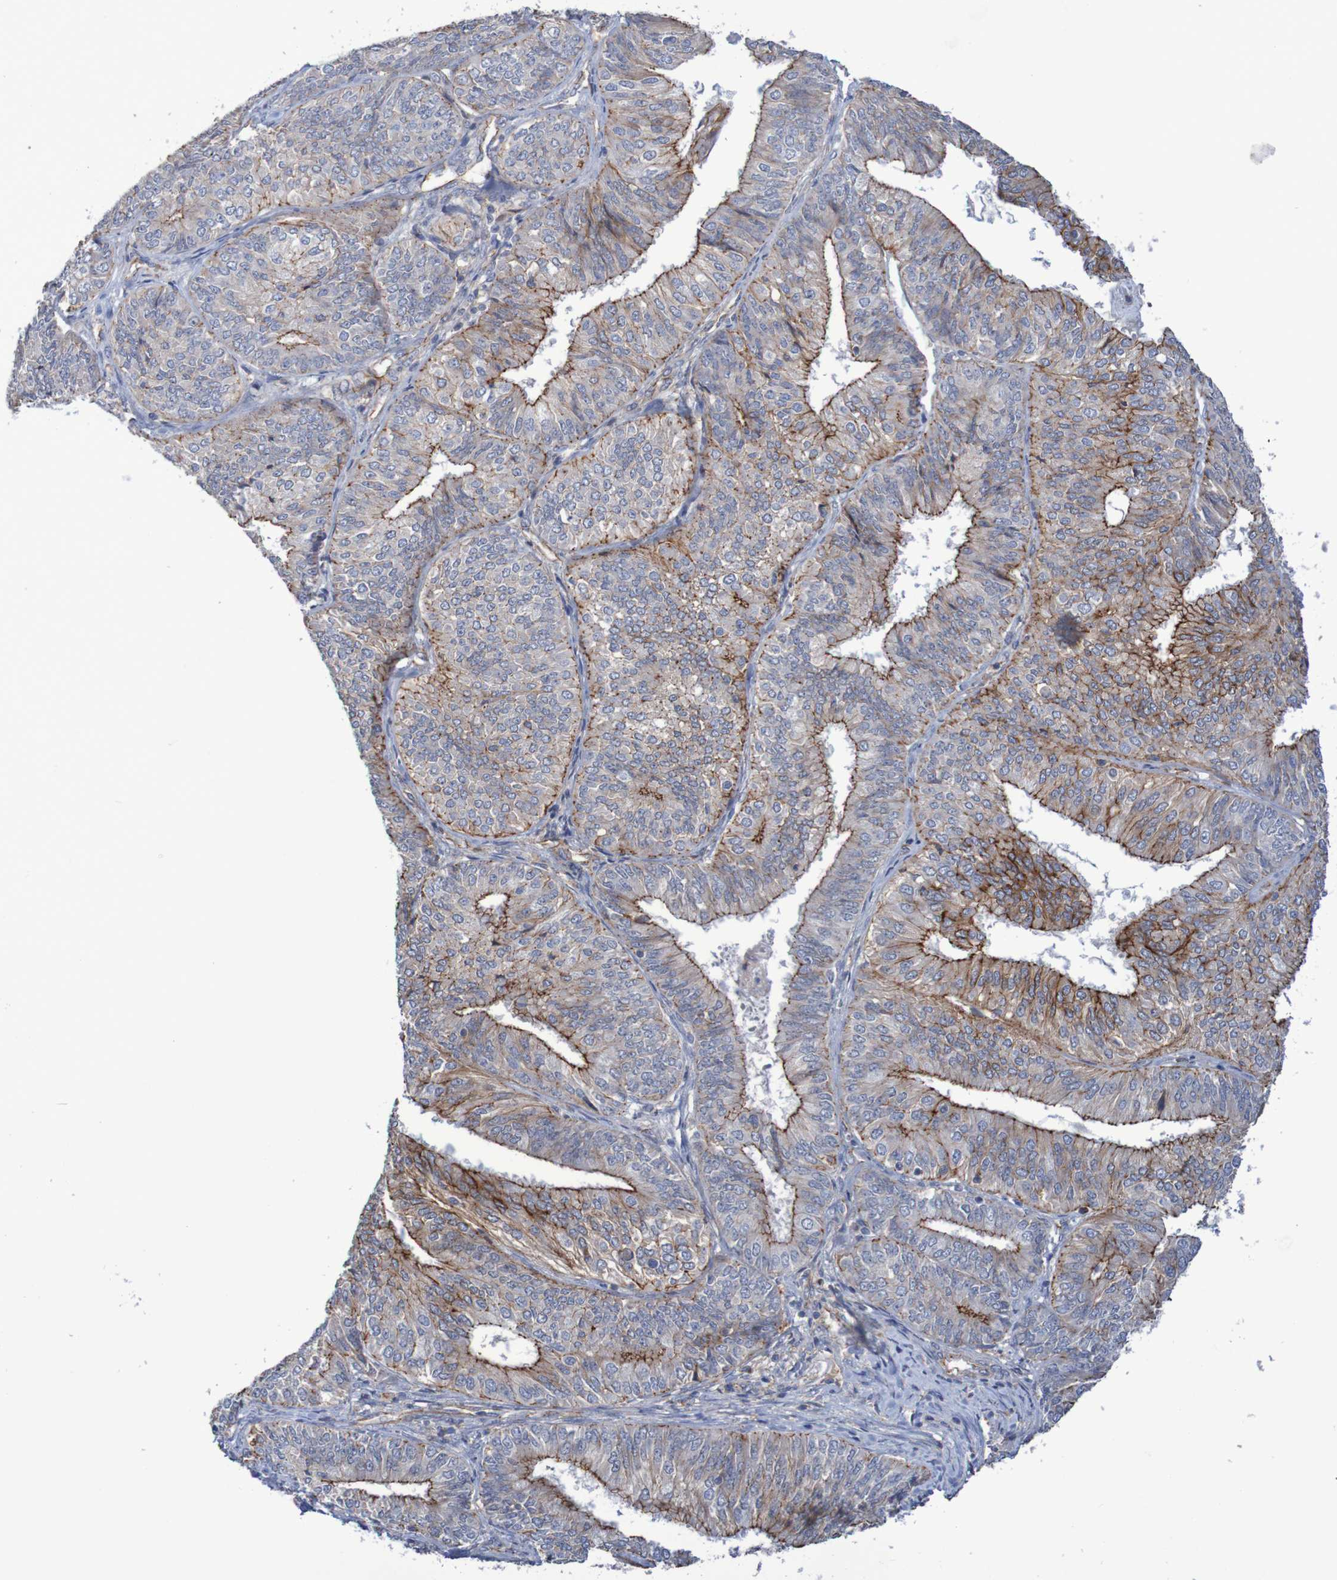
{"staining": {"intensity": "moderate", "quantity": "25%-75%", "location": "cytoplasmic/membranous"}, "tissue": "endometrial cancer", "cell_type": "Tumor cells", "image_type": "cancer", "snomed": [{"axis": "morphology", "description": "Adenocarcinoma, NOS"}, {"axis": "topography", "description": "Endometrium"}], "caption": "Protein expression by immunohistochemistry (IHC) exhibits moderate cytoplasmic/membranous staining in approximately 25%-75% of tumor cells in endometrial adenocarcinoma. (IHC, brightfield microscopy, high magnification).", "gene": "NECTIN2", "patient": {"sex": "female", "age": 58}}